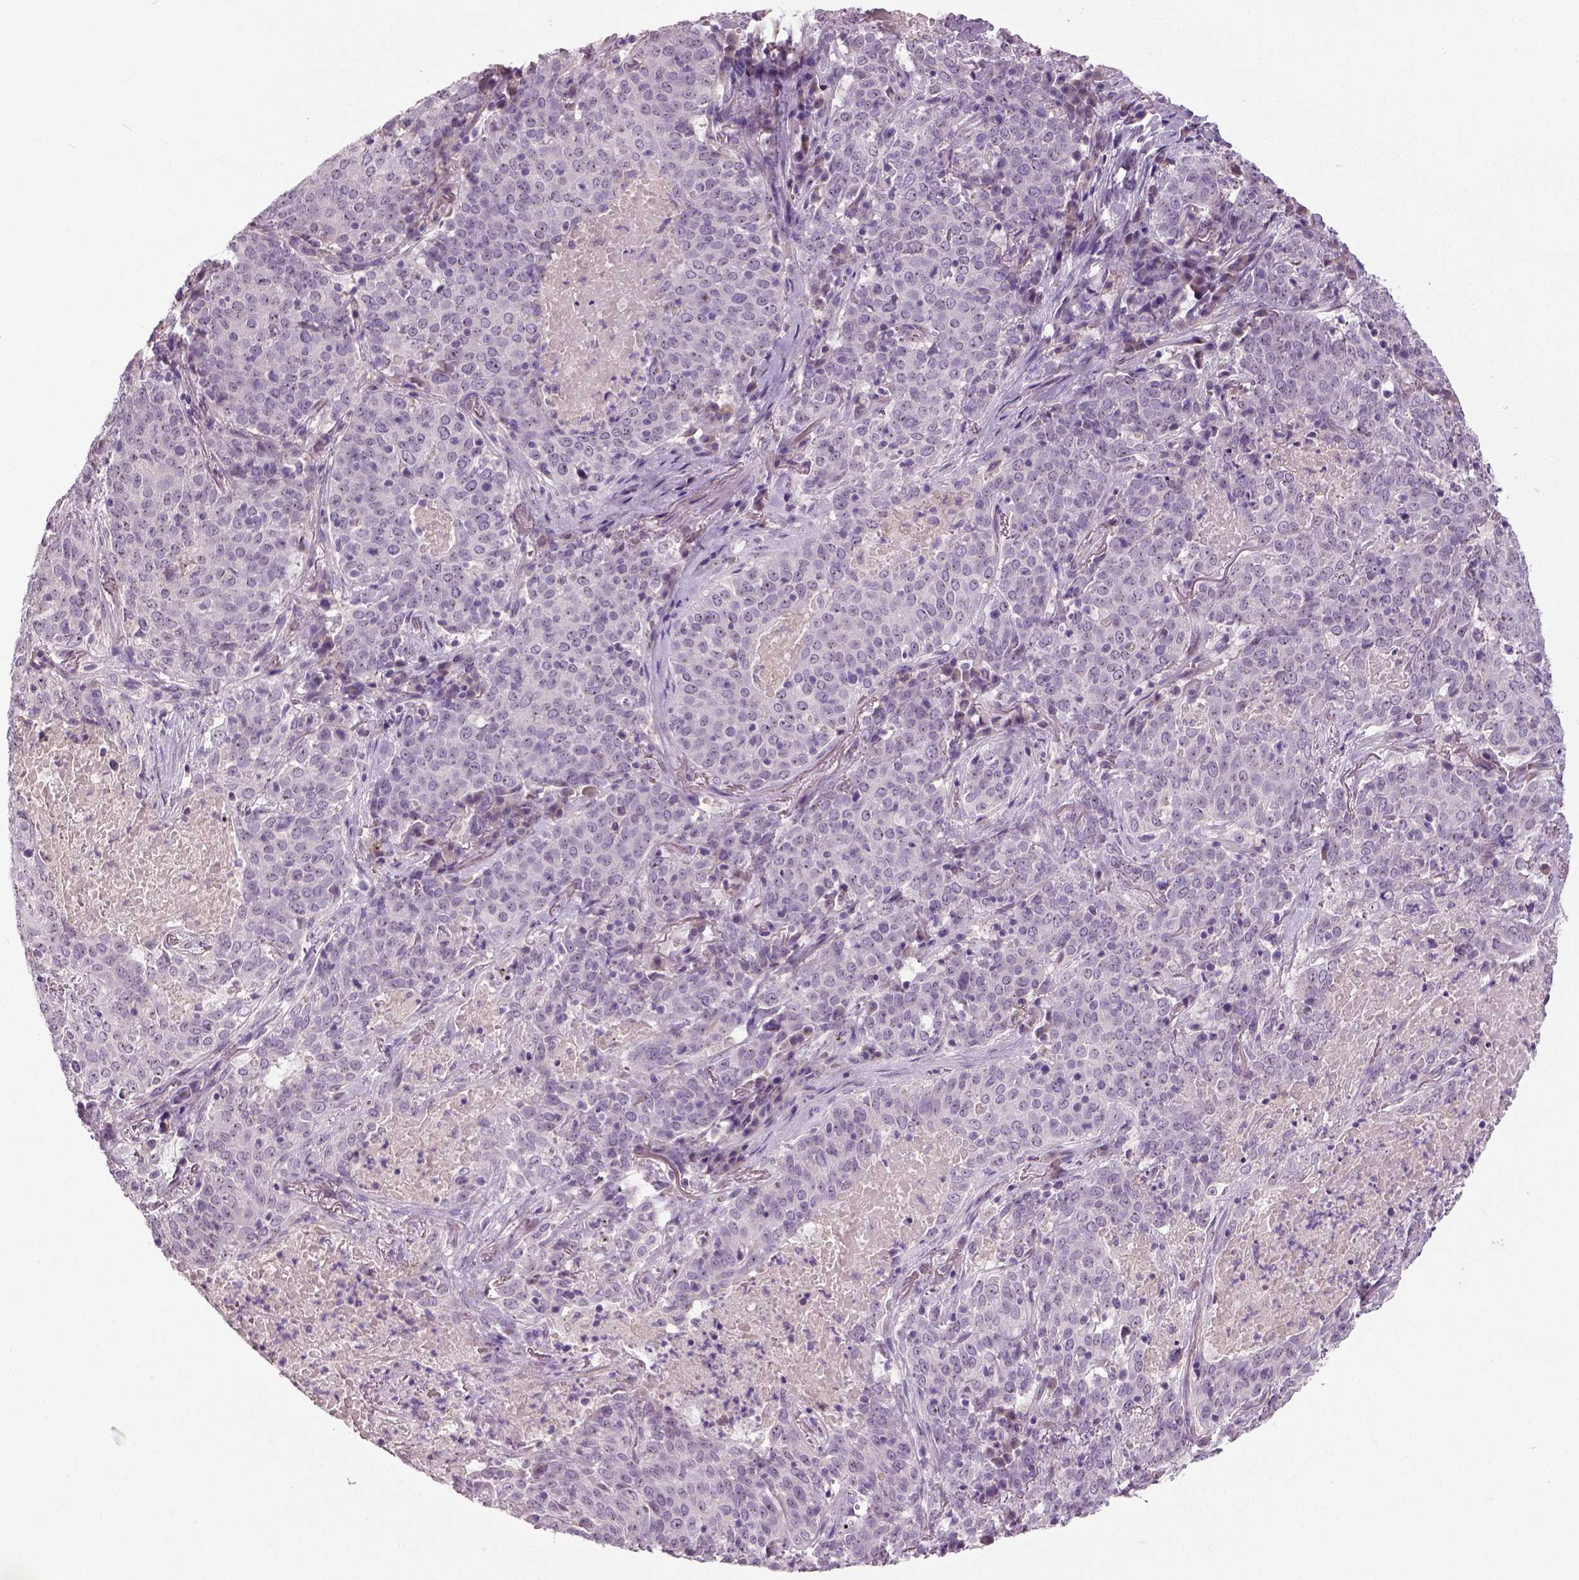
{"staining": {"intensity": "negative", "quantity": "none", "location": "none"}, "tissue": "lung cancer", "cell_type": "Tumor cells", "image_type": "cancer", "snomed": [{"axis": "morphology", "description": "Squamous cell carcinoma, NOS"}, {"axis": "topography", "description": "Lung"}], "caption": "There is no significant staining in tumor cells of lung cancer (squamous cell carcinoma). (DAB (3,3'-diaminobenzidine) IHC with hematoxylin counter stain).", "gene": "NECAB1", "patient": {"sex": "male", "age": 82}}